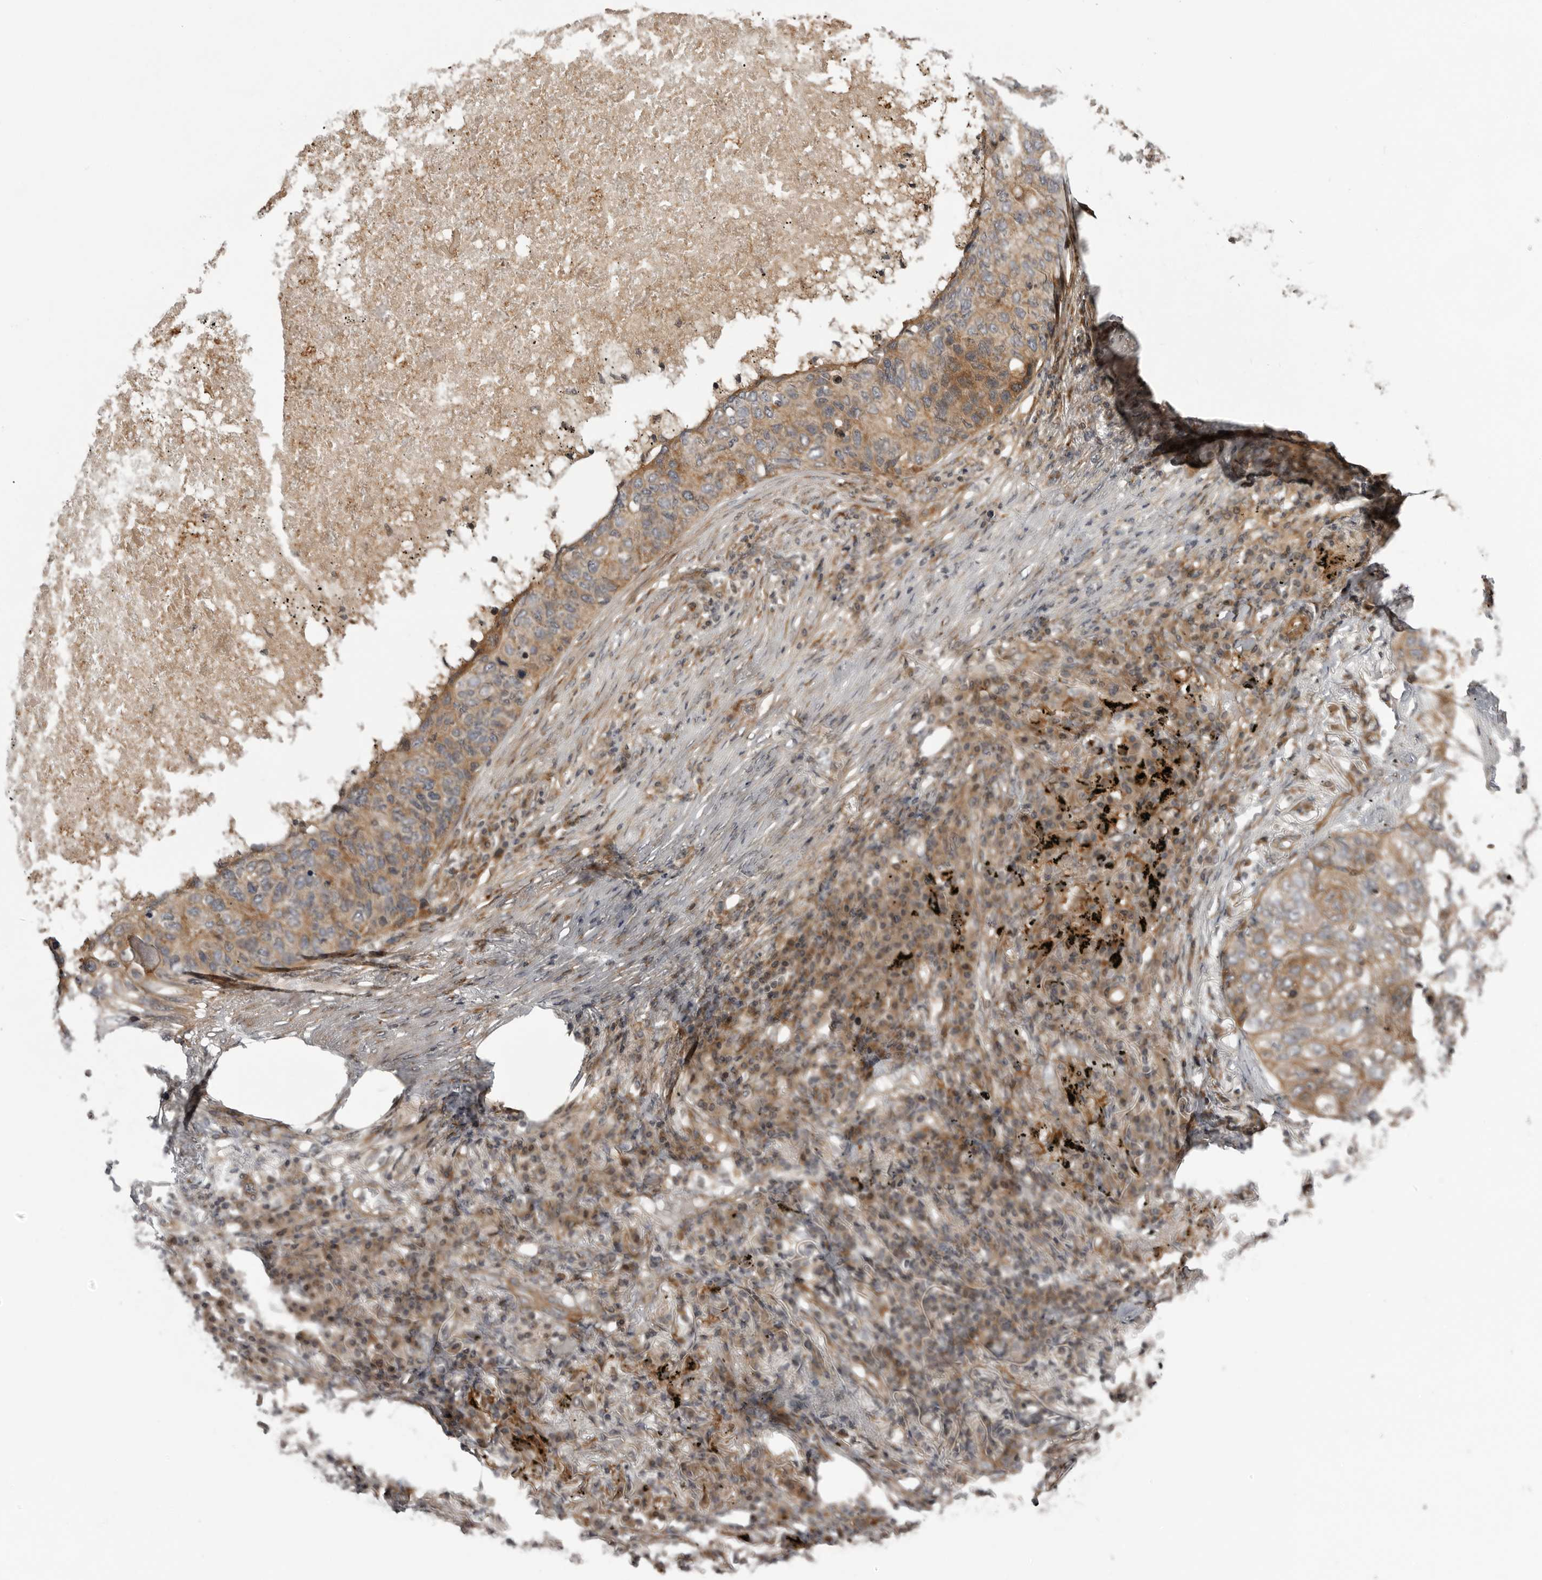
{"staining": {"intensity": "moderate", "quantity": ">75%", "location": "cytoplasmic/membranous"}, "tissue": "lung cancer", "cell_type": "Tumor cells", "image_type": "cancer", "snomed": [{"axis": "morphology", "description": "Squamous cell carcinoma, NOS"}, {"axis": "topography", "description": "Lung"}], "caption": "Immunohistochemical staining of lung cancer (squamous cell carcinoma) displays medium levels of moderate cytoplasmic/membranous staining in approximately >75% of tumor cells. Using DAB (3,3'-diaminobenzidine) (brown) and hematoxylin (blue) stains, captured at high magnification using brightfield microscopy.", "gene": "LRRC45", "patient": {"sex": "female", "age": 63}}